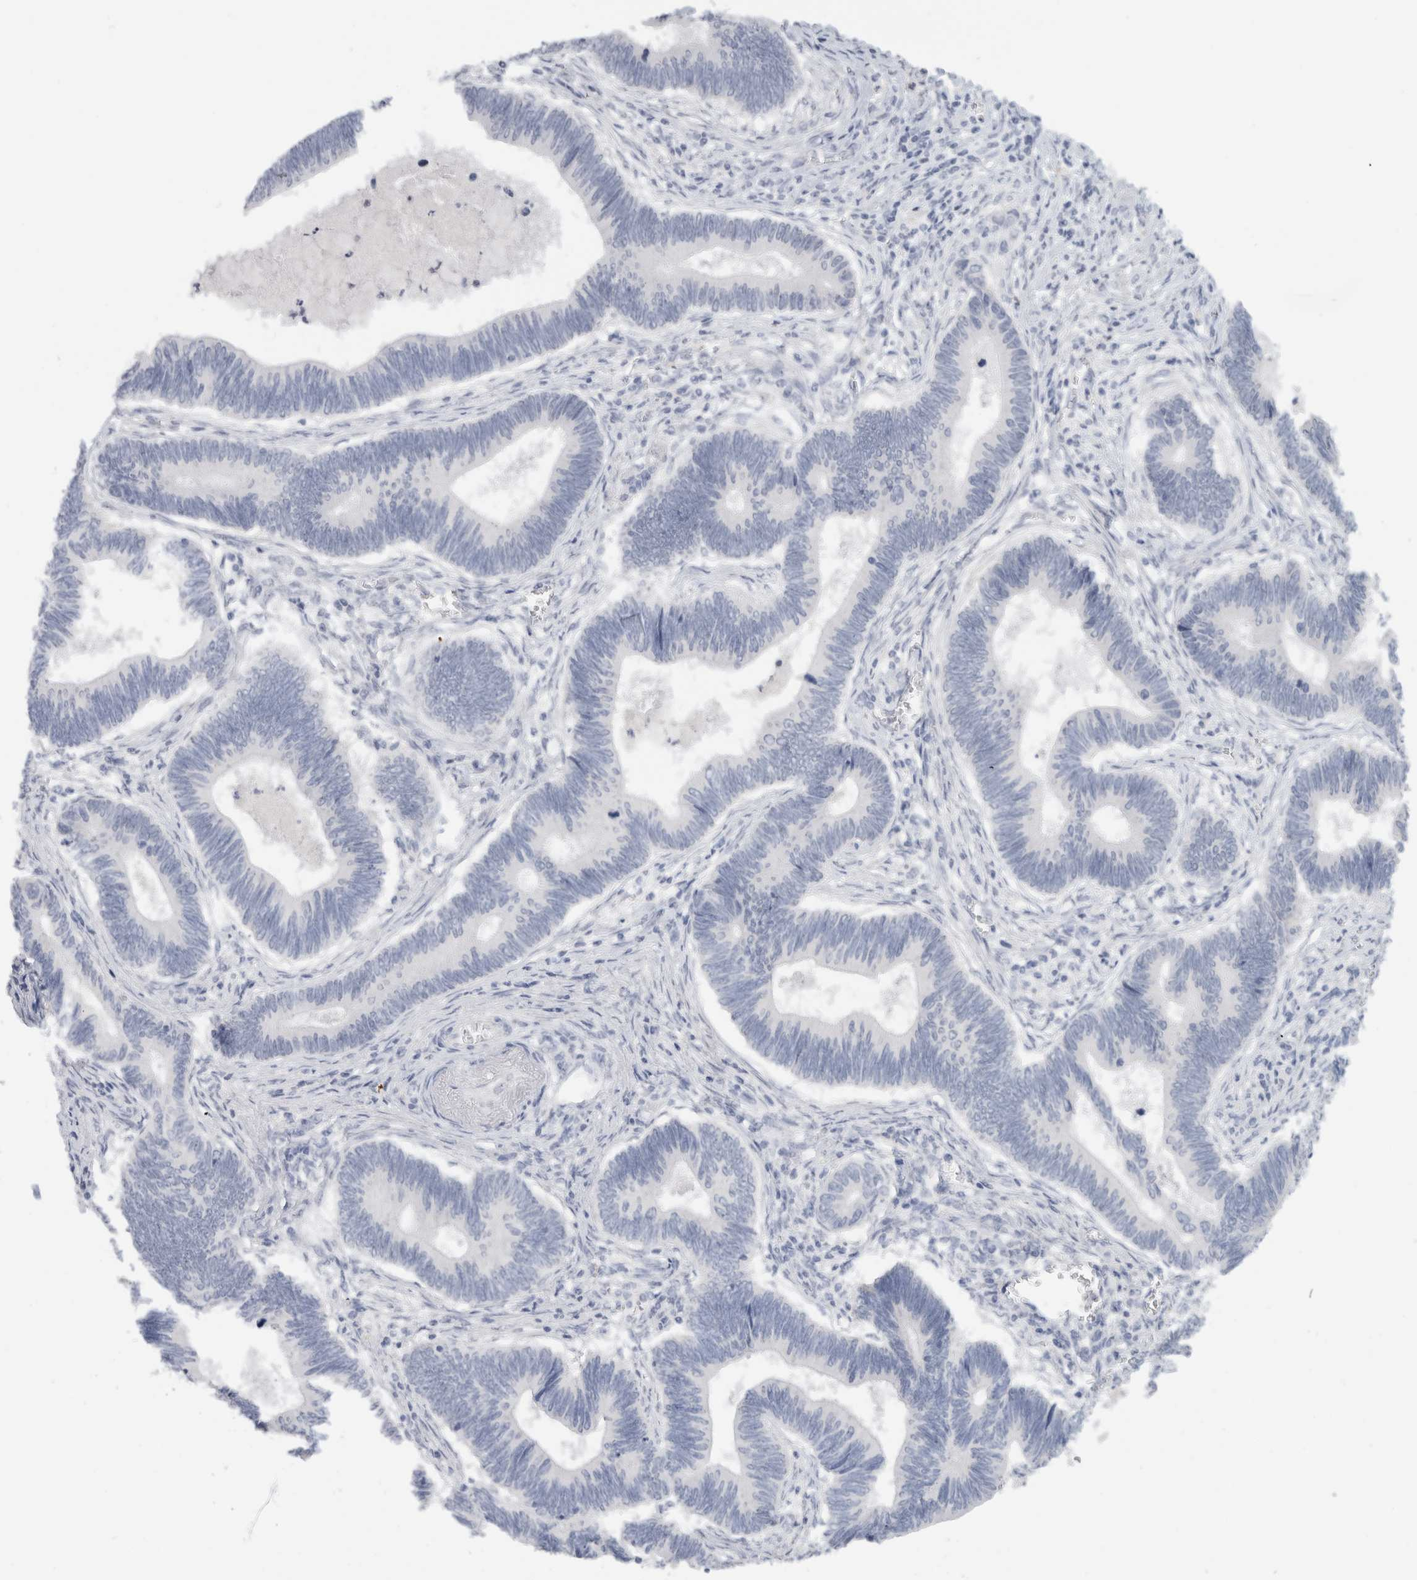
{"staining": {"intensity": "negative", "quantity": "none", "location": "none"}, "tissue": "pancreatic cancer", "cell_type": "Tumor cells", "image_type": "cancer", "snomed": [{"axis": "morphology", "description": "Adenocarcinoma, NOS"}, {"axis": "topography", "description": "Pancreas"}], "caption": "There is no significant expression in tumor cells of pancreatic adenocarcinoma.", "gene": "FMR1NB", "patient": {"sex": "female", "age": 70}}